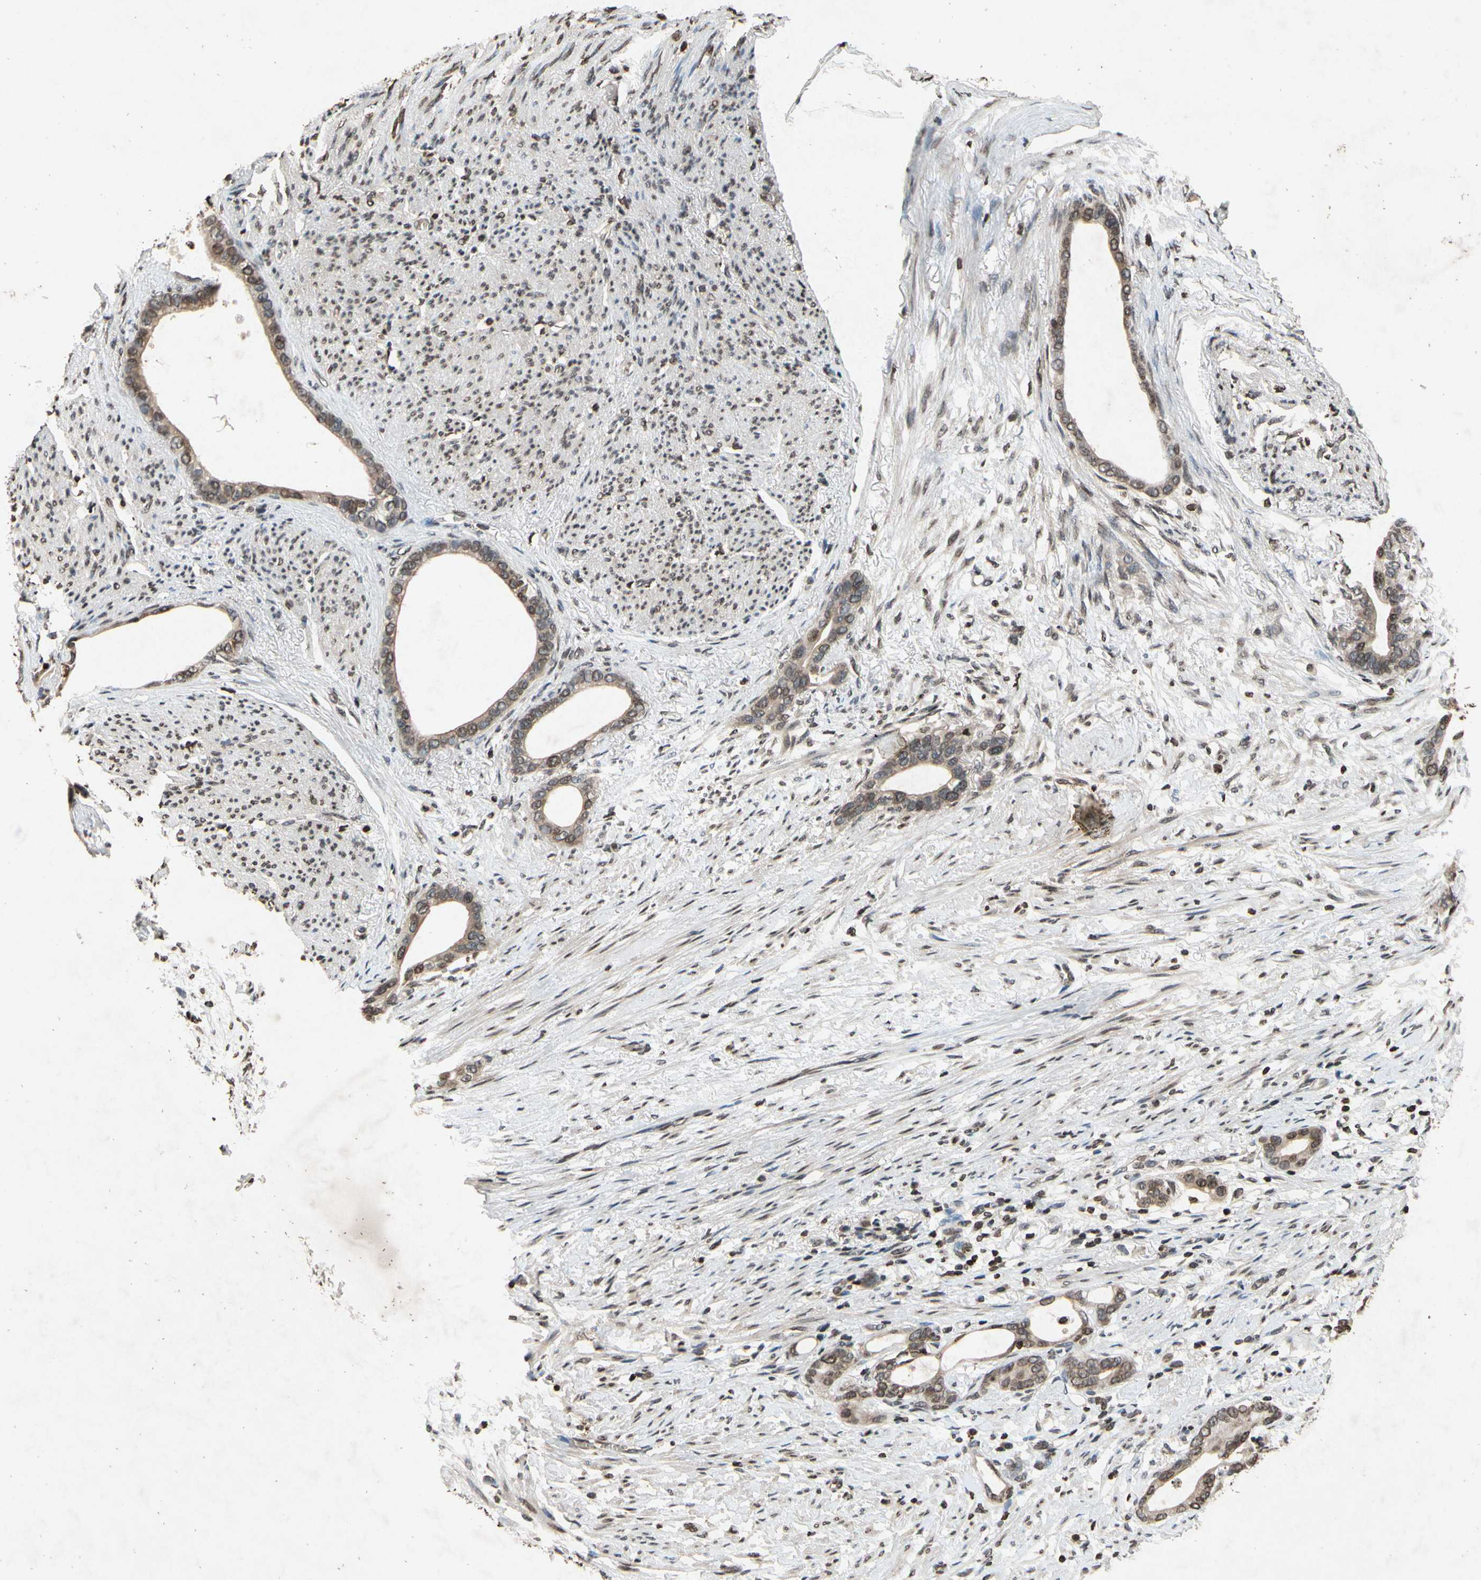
{"staining": {"intensity": "moderate", "quantity": ">75%", "location": "cytoplasmic/membranous,nuclear"}, "tissue": "stomach cancer", "cell_type": "Tumor cells", "image_type": "cancer", "snomed": [{"axis": "morphology", "description": "Adenocarcinoma, NOS"}, {"axis": "topography", "description": "Stomach"}], "caption": "A high-resolution micrograph shows immunohistochemistry (IHC) staining of stomach cancer, which demonstrates moderate cytoplasmic/membranous and nuclear positivity in about >75% of tumor cells.", "gene": "HOXB3", "patient": {"sex": "female", "age": 75}}